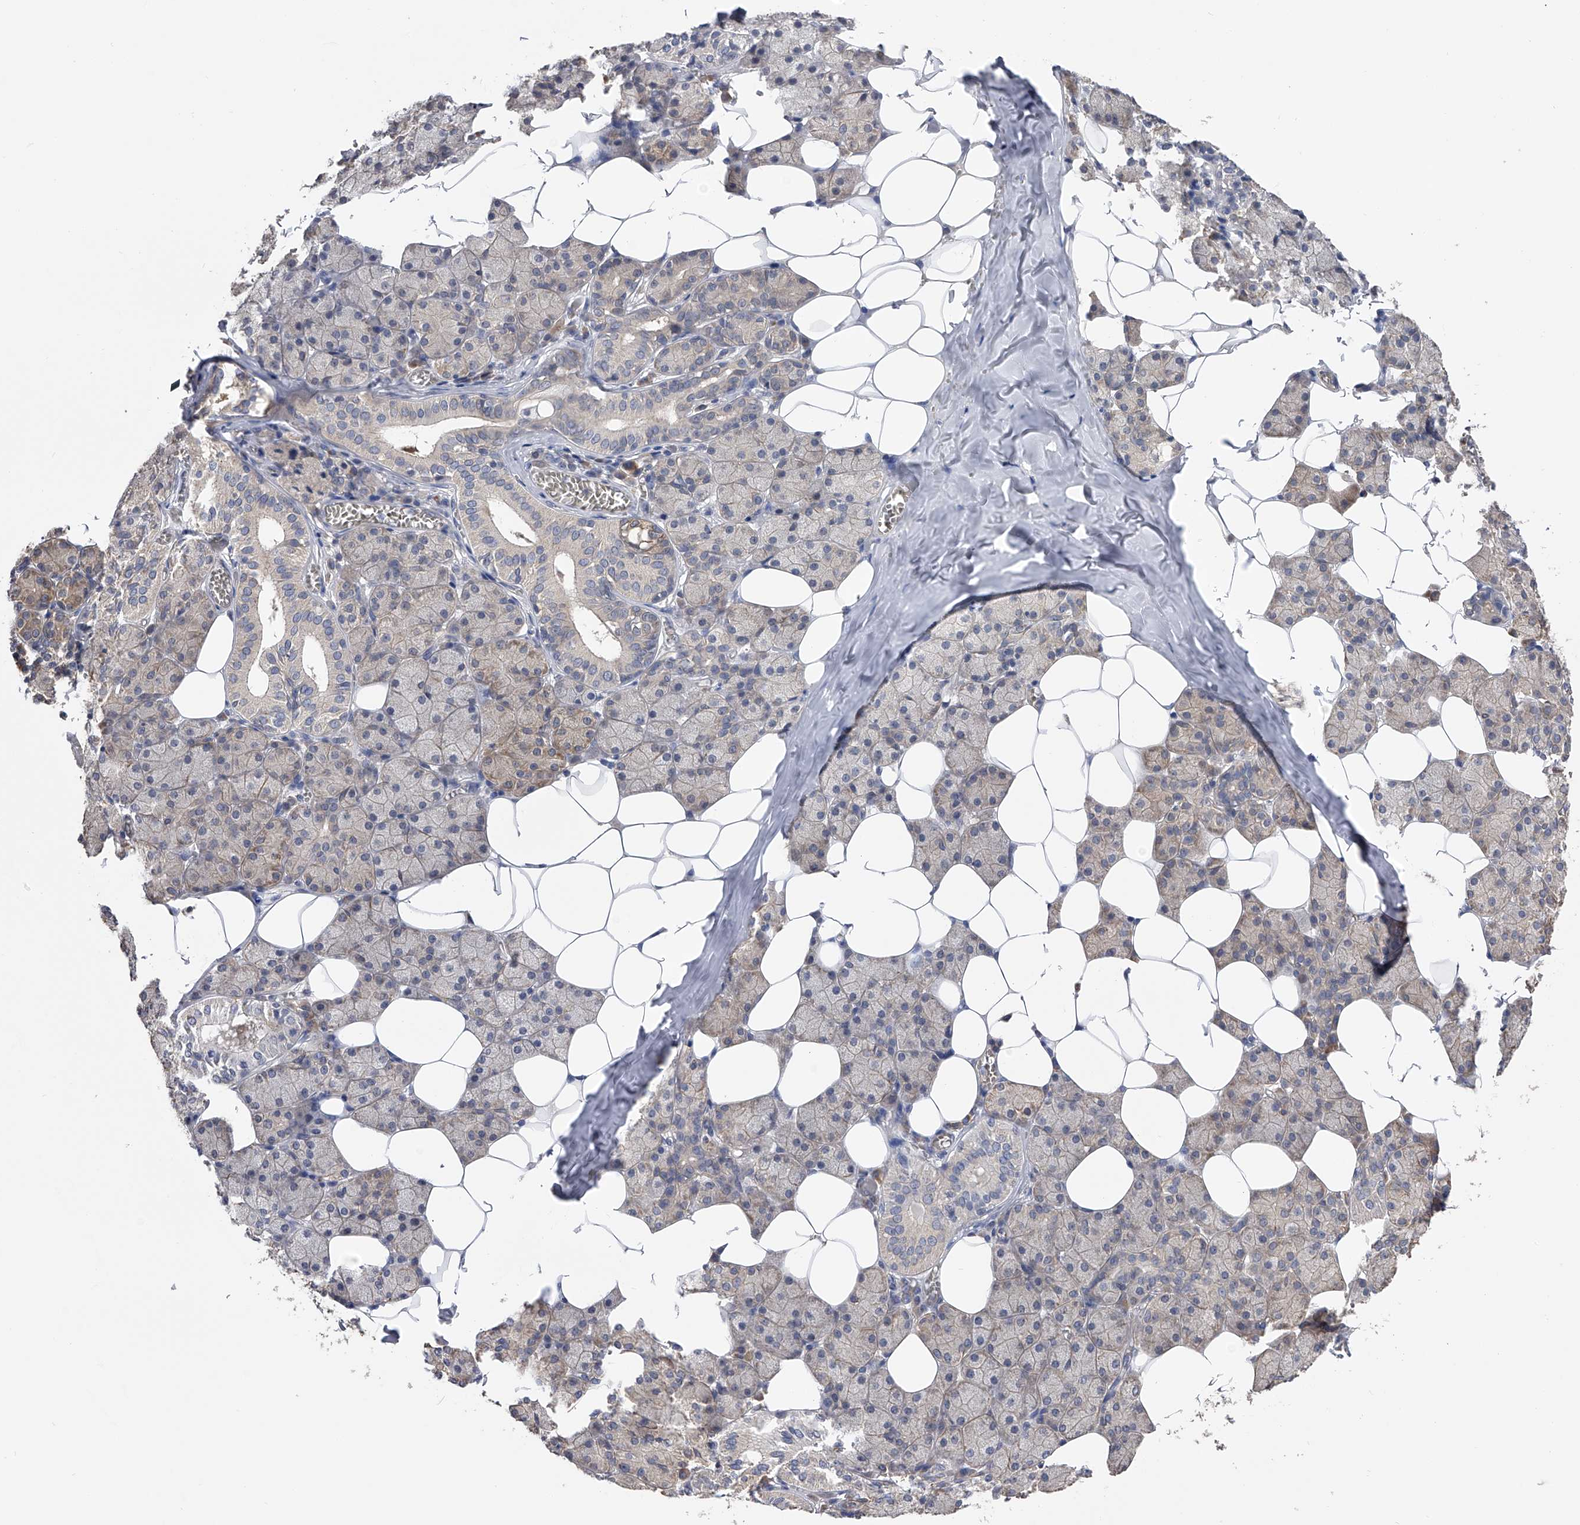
{"staining": {"intensity": "weak", "quantity": "<25%", "location": "cytoplasmic/membranous"}, "tissue": "salivary gland", "cell_type": "Glandular cells", "image_type": "normal", "snomed": [{"axis": "morphology", "description": "Normal tissue, NOS"}, {"axis": "topography", "description": "Salivary gland"}], "caption": "High power microscopy photomicrograph of an IHC image of unremarkable salivary gland, revealing no significant staining in glandular cells. (DAB (3,3'-diaminobenzidine) immunohistochemistry with hematoxylin counter stain).", "gene": "CFAP298", "patient": {"sex": "female", "age": 33}}